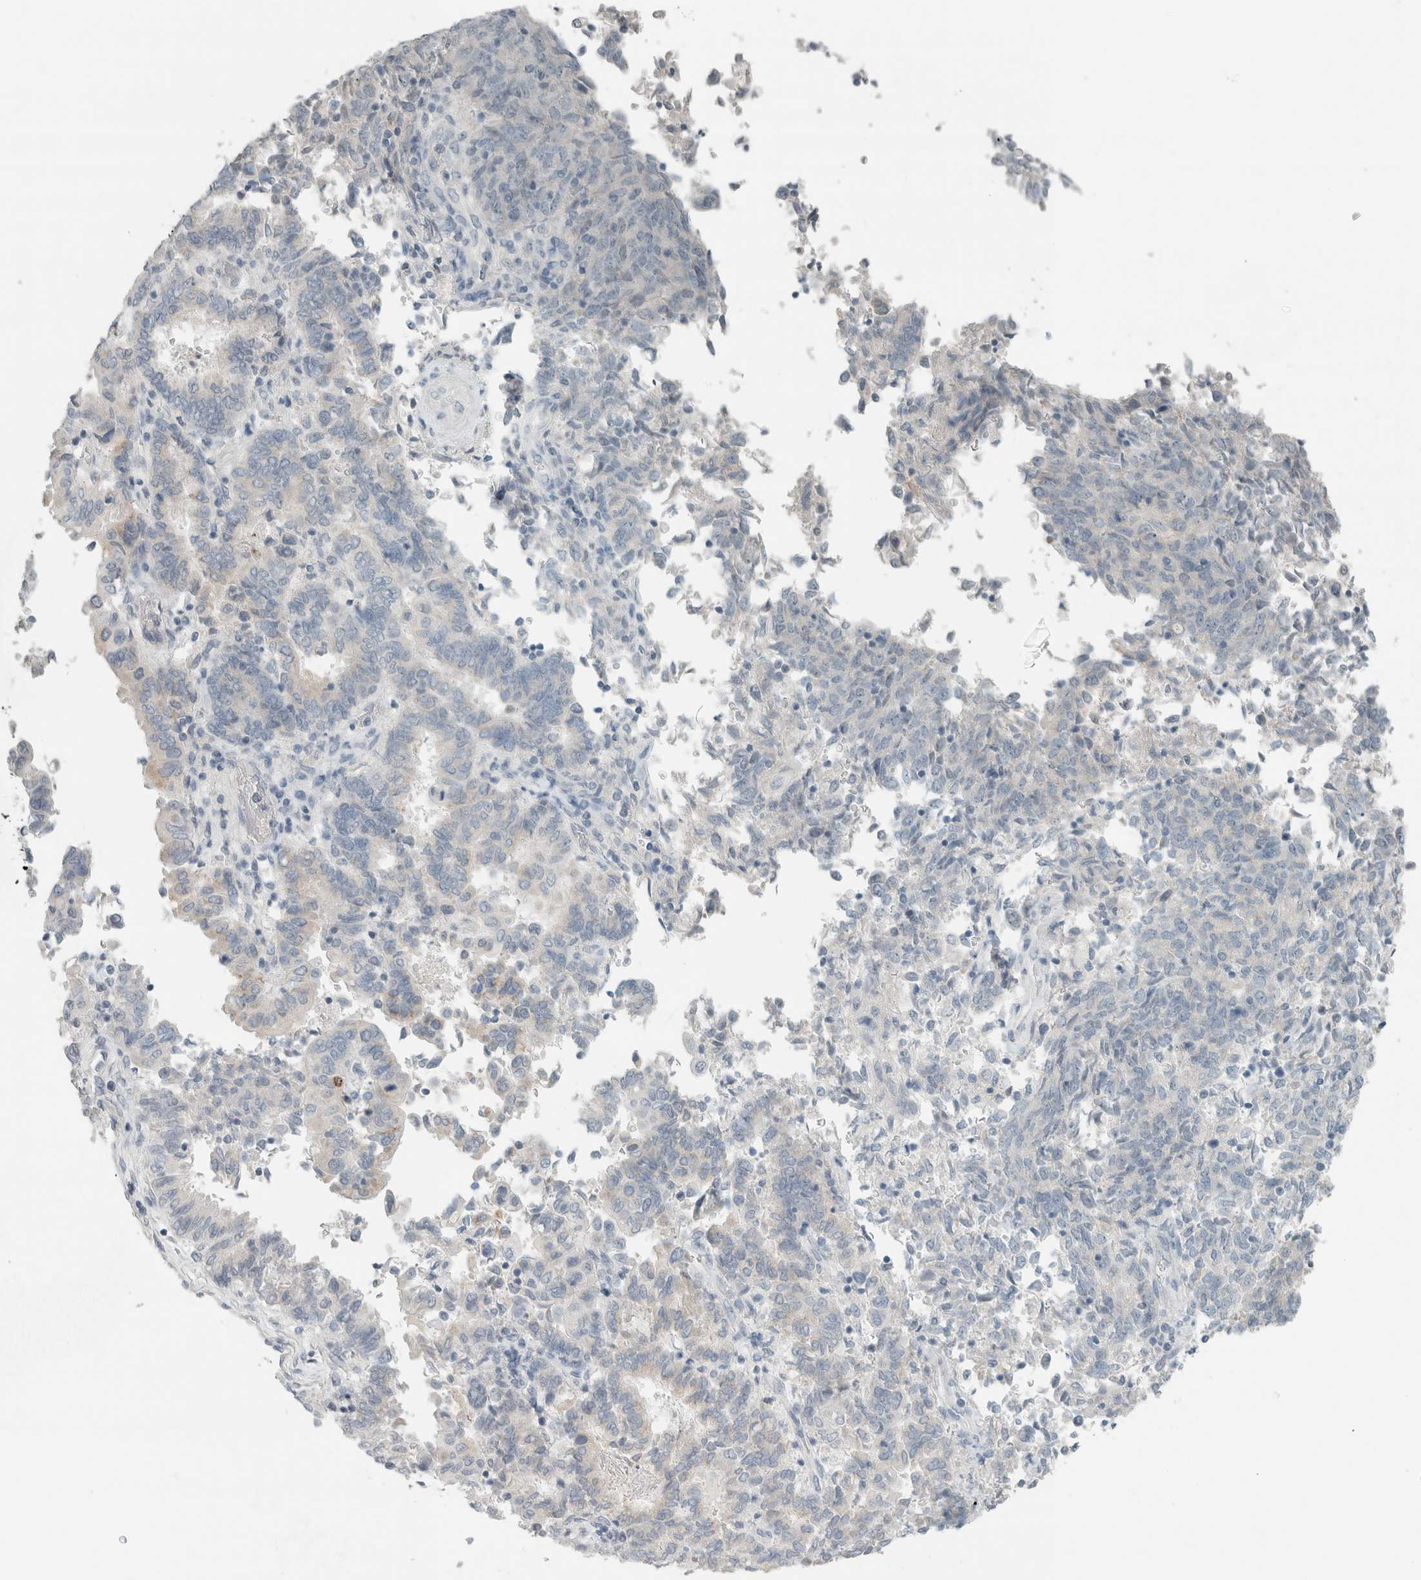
{"staining": {"intensity": "negative", "quantity": "none", "location": "none"}, "tissue": "endometrial cancer", "cell_type": "Tumor cells", "image_type": "cancer", "snomed": [{"axis": "morphology", "description": "Adenocarcinoma, NOS"}, {"axis": "topography", "description": "Endometrium"}], "caption": "A high-resolution histopathology image shows IHC staining of endometrial adenocarcinoma, which demonstrates no significant staining in tumor cells.", "gene": "TRIT1", "patient": {"sex": "female", "age": 80}}